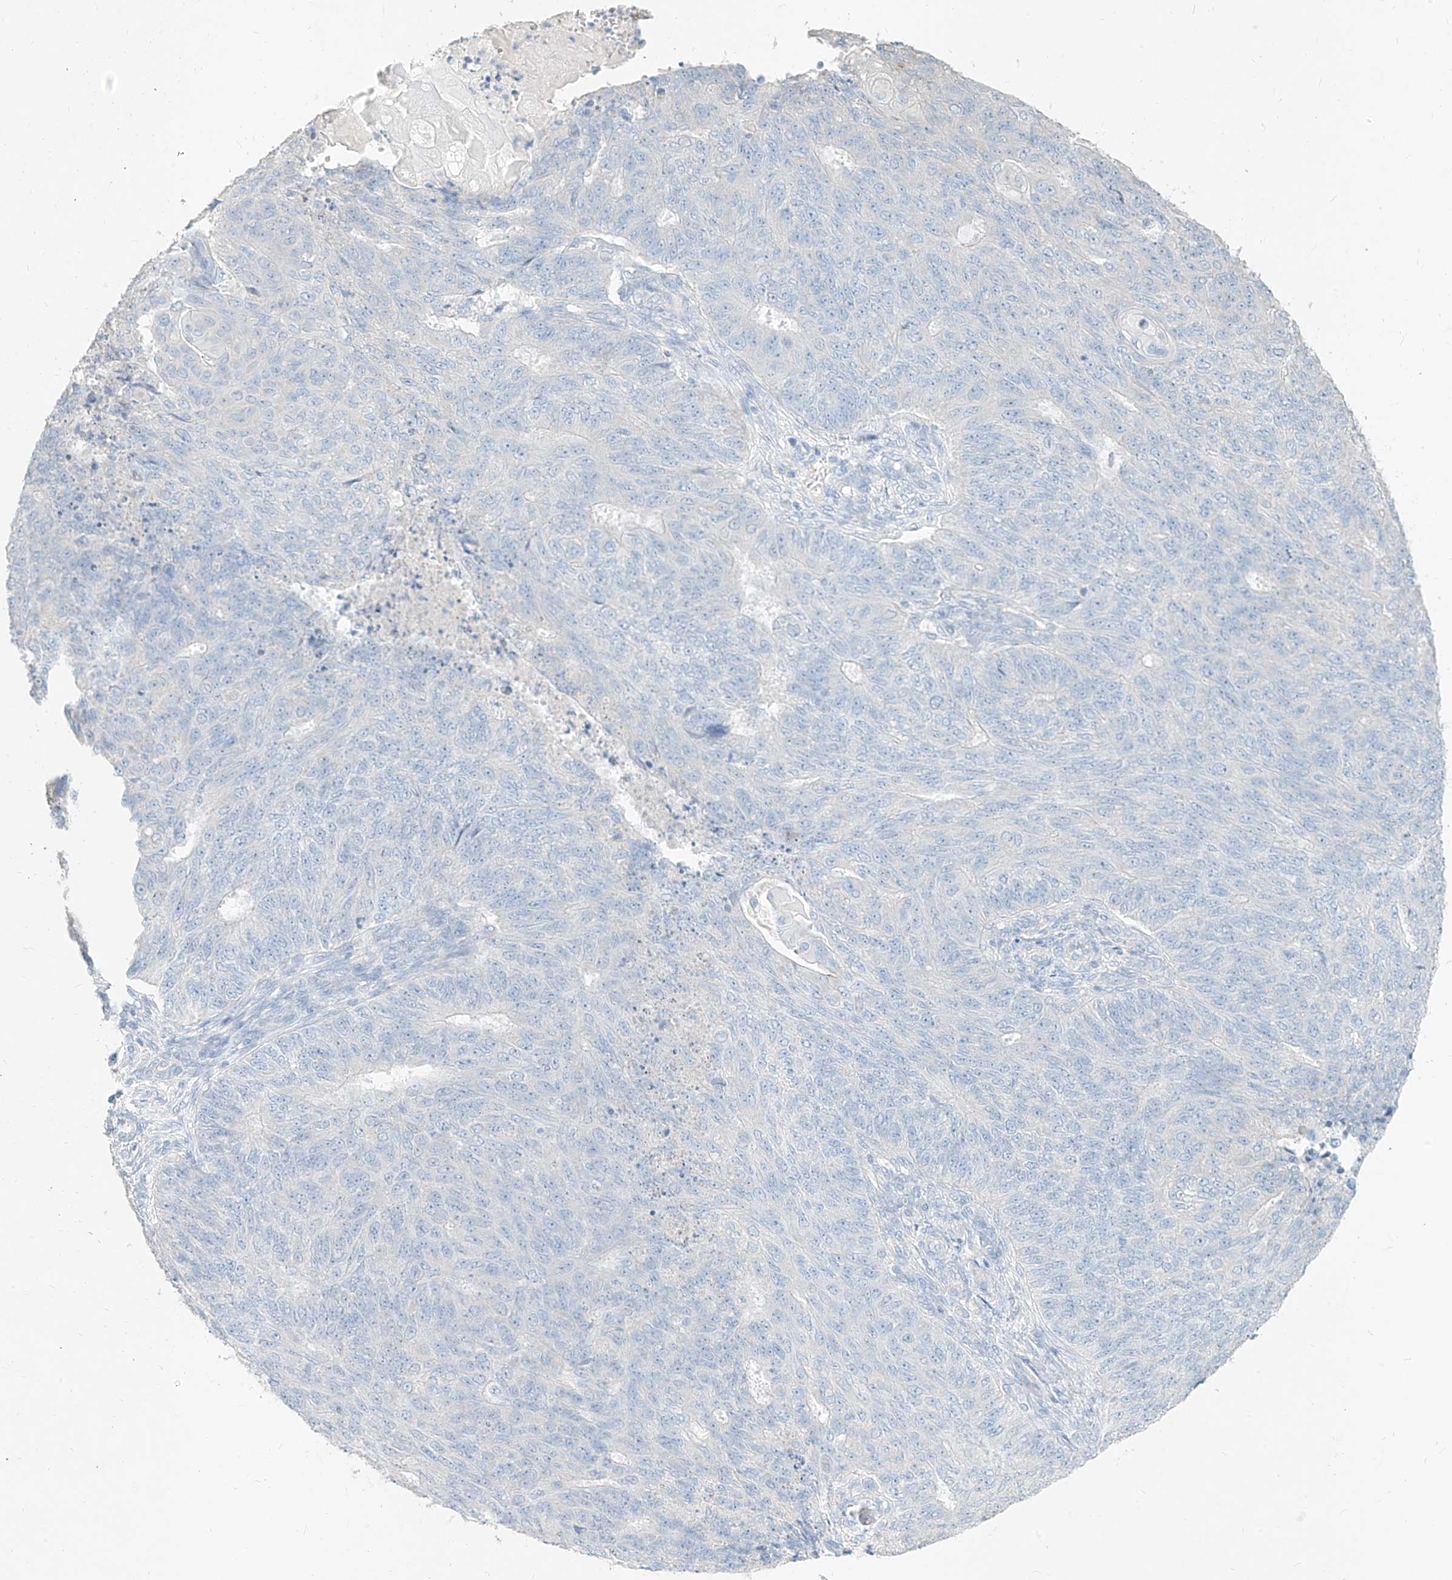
{"staining": {"intensity": "negative", "quantity": "none", "location": "none"}, "tissue": "endometrial cancer", "cell_type": "Tumor cells", "image_type": "cancer", "snomed": [{"axis": "morphology", "description": "Adenocarcinoma, NOS"}, {"axis": "topography", "description": "Endometrium"}], "caption": "IHC micrograph of neoplastic tissue: endometrial adenocarcinoma stained with DAB (3,3'-diaminobenzidine) exhibits no significant protein staining in tumor cells. (Brightfield microscopy of DAB immunohistochemistry at high magnification).", "gene": "ZZEF1", "patient": {"sex": "female", "age": 32}}